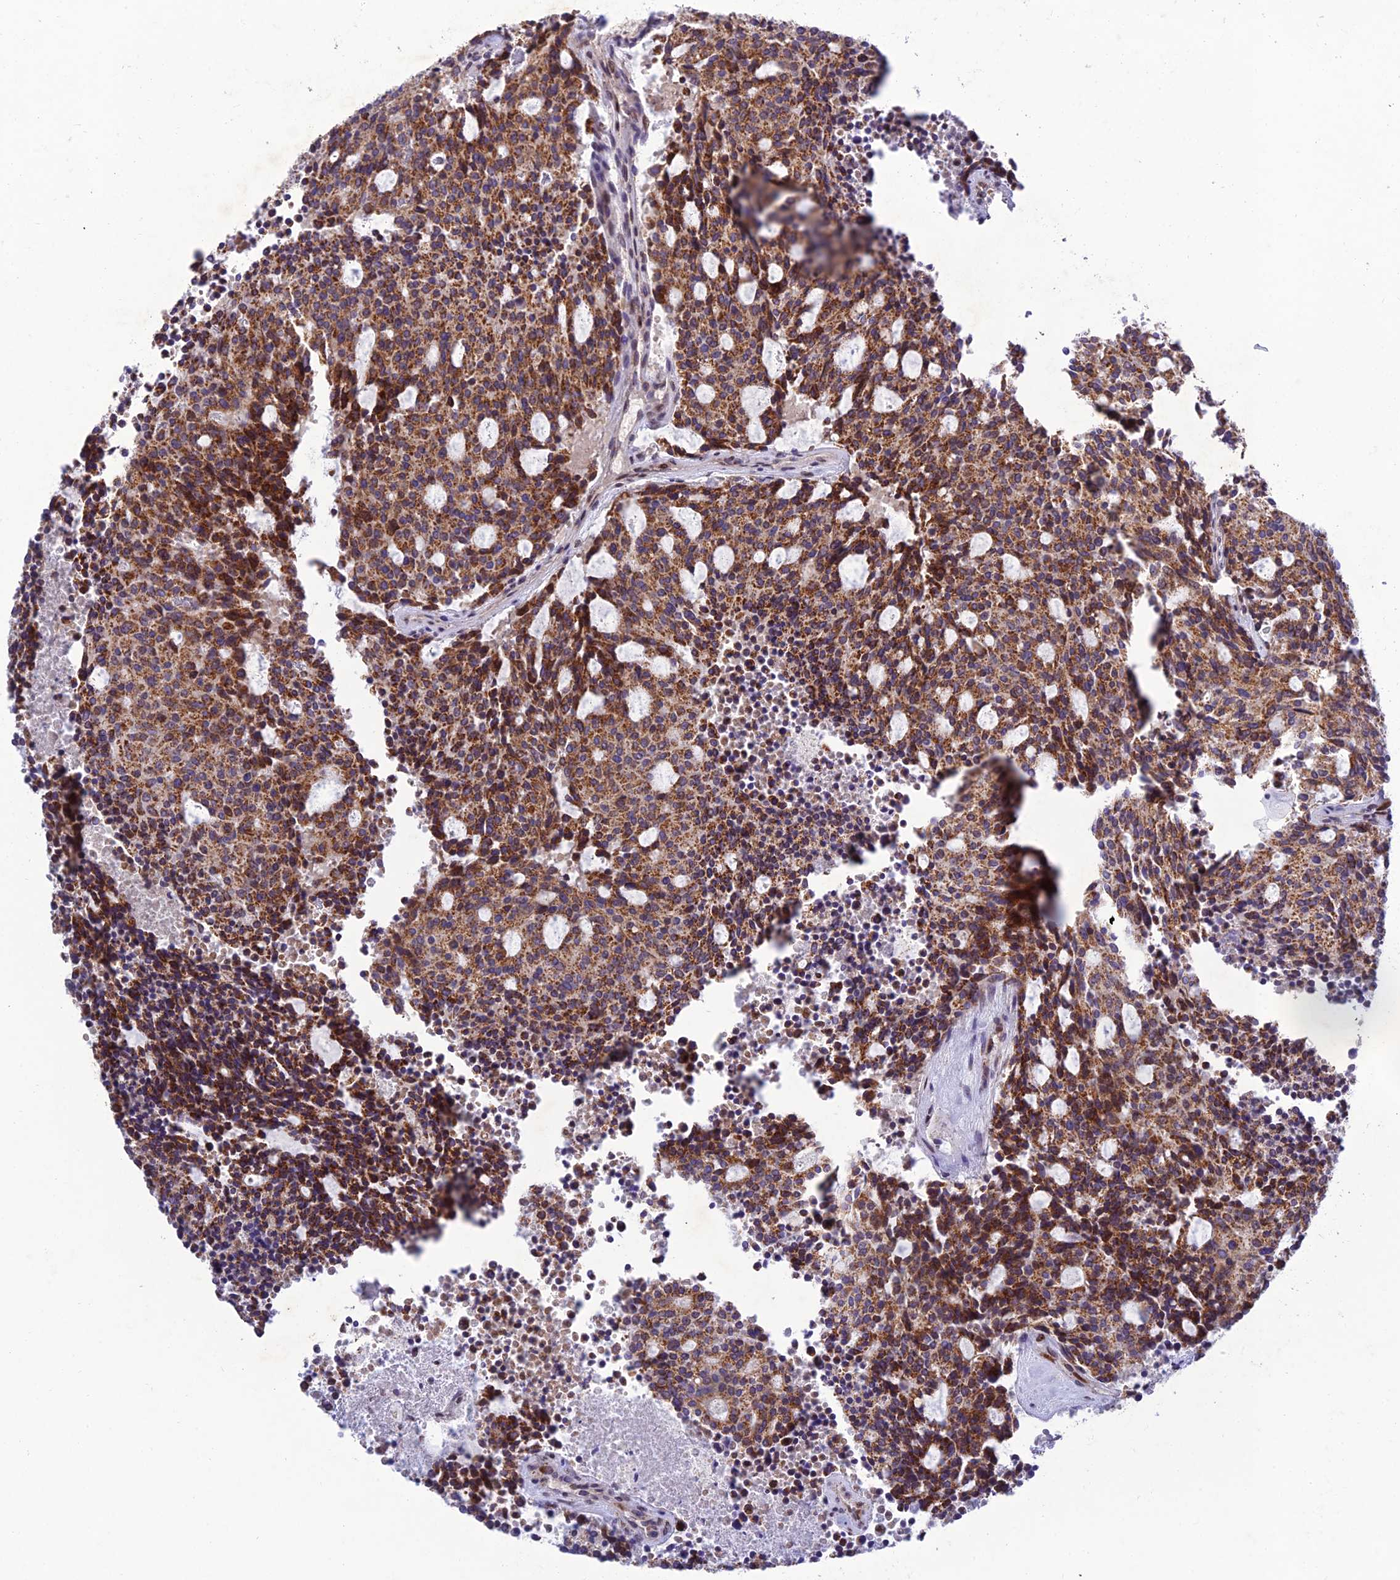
{"staining": {"intensity": "moderate", "quantity": ">75%", "location": "cytoplasmic/membranous"}, "tissue": "carcinoid", "cell_type": "Tumor cells", "image_type": "cancer", "snomed": [{"axis": "morphology", "description": "Carcinoid, malignant, NOS"}, {"axis": "topography", "description": "Pancreas"}], "caption": "Immunohistochemistry (IHC) photomicrograph of neoplastic tissue: carcinoid stained using immunohistochemistry (IHC) displays medium levels of moderate protein expression localized specifically in the cytoplasmic/membranous of tumor cells, appearing as a cytoplasmic/membranous brown color.", "gene": "MGAT2", "patient": {"sex": "female", "age": 54}}